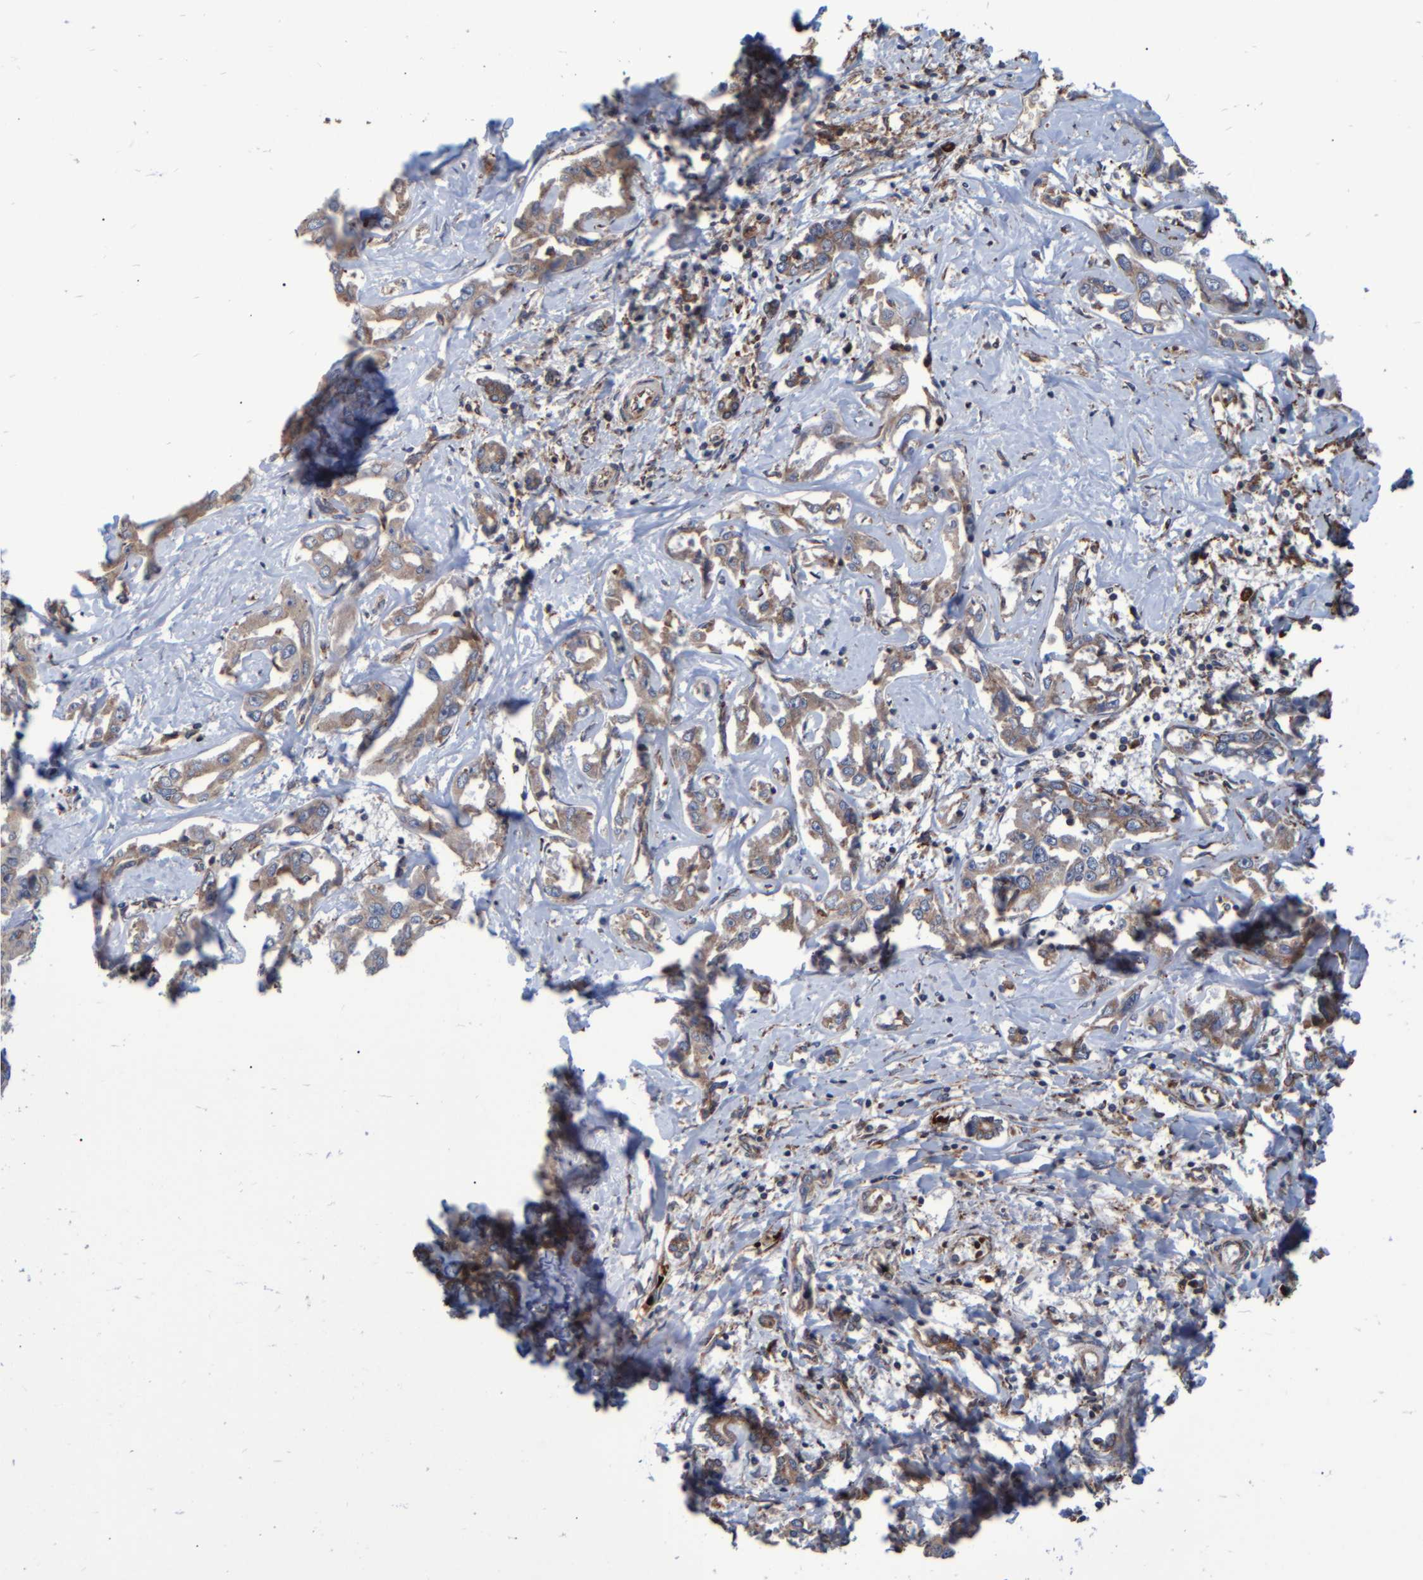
{"staining": {"intensity": "weak", "quantity": ">75%", "location": "cytoplasmic/membranous"}, "tissue": "liver cancer", "cell_type": "Tumor cells", "image_type": "cancer", "snomed": [{"axis": "morphology", "description": "Cholangiocarcinoma"}, {"axis": "topography", "description": "Liver"}], "caption": "Weak cytoplasmic/membranous positivity is seen in approximately >75% of tumor cells in liver cancer.", "gene": "SPAG5", "patient": {"sex": "male", "age": 59}}